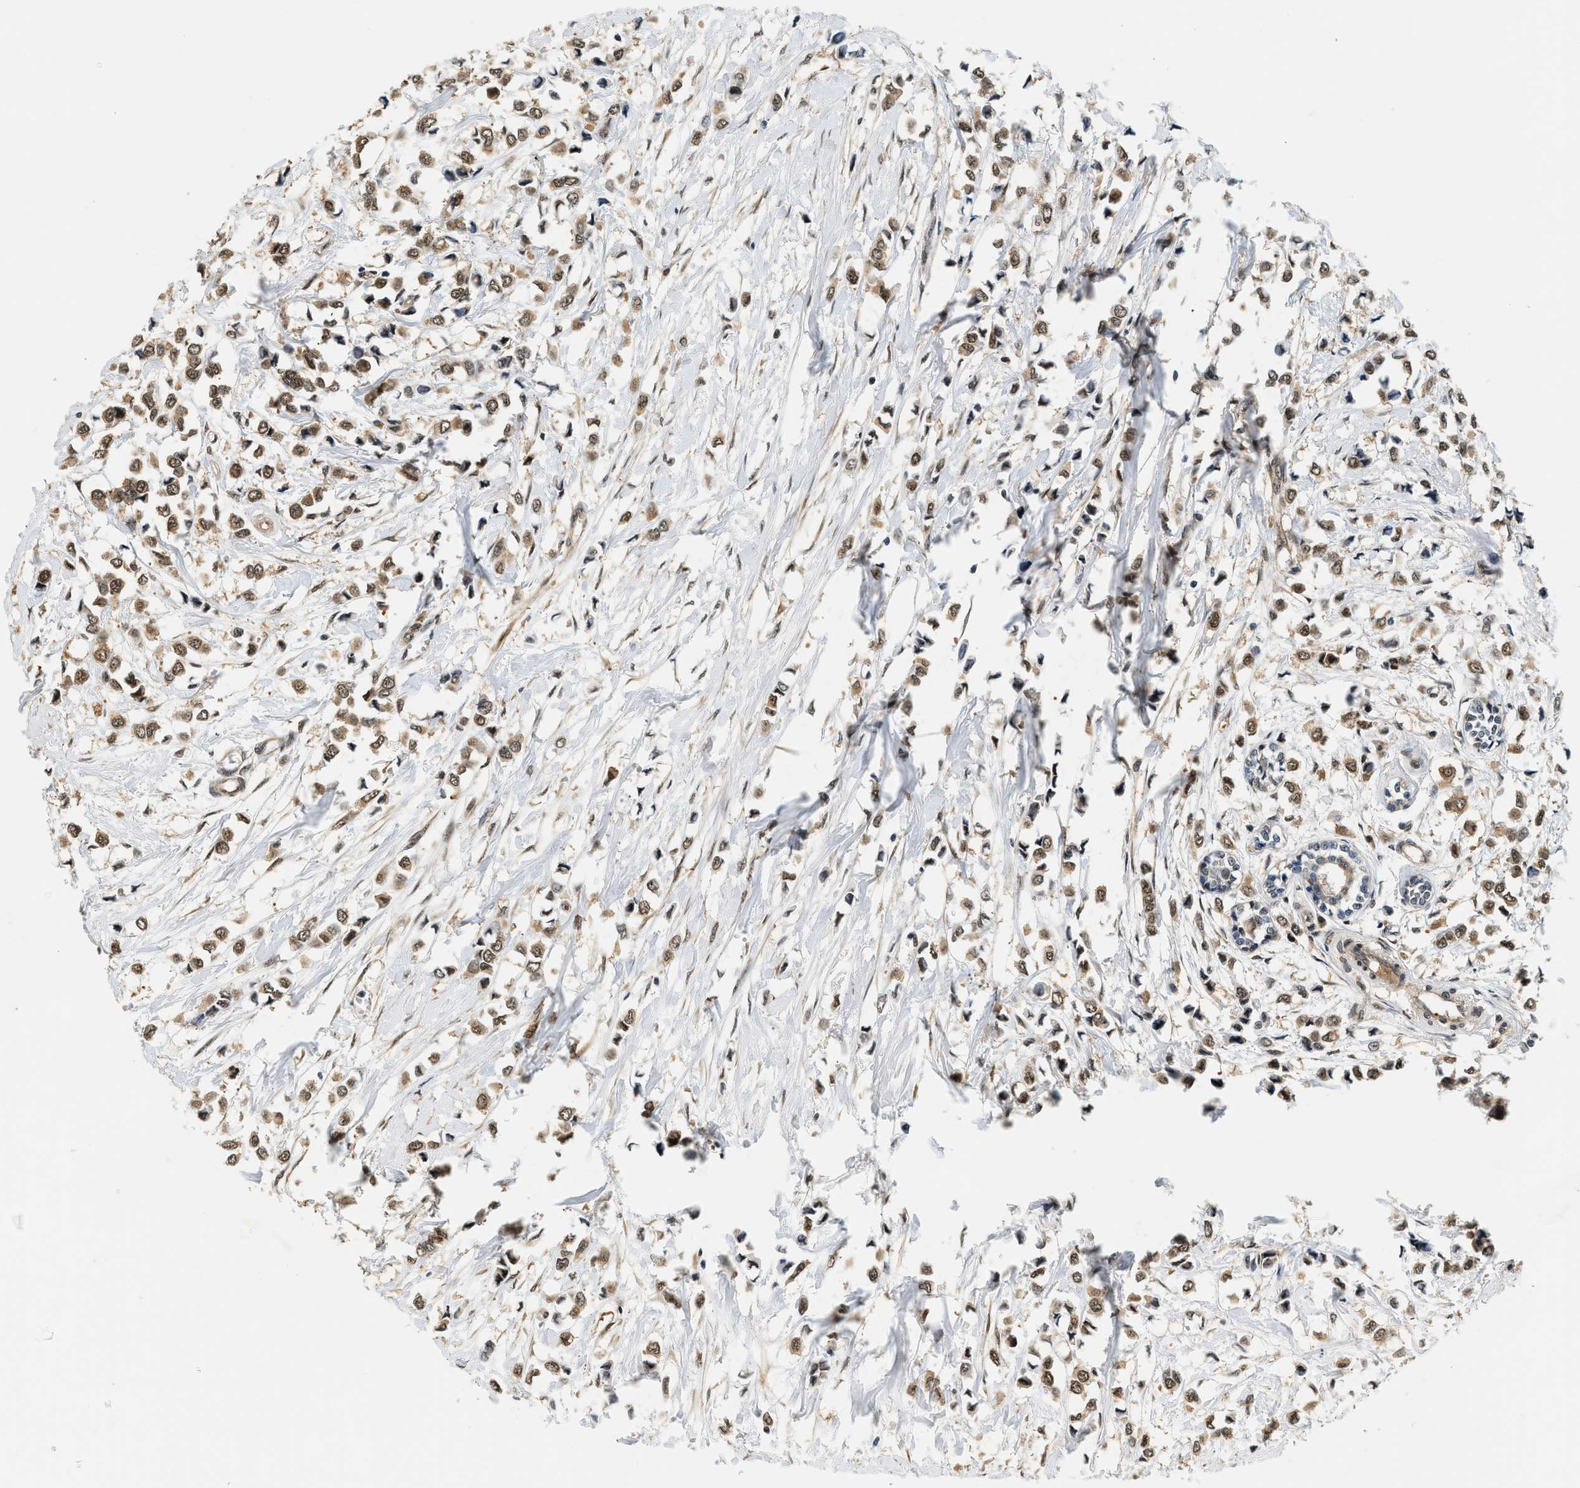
{"staining": {"intensity": "strong", "quantity": ">75%", "location": "cytoplasmic/membranous,nuclear"}, "tissue": "breast cancer", "cell_type": "Tumor cells", "image_type": "cancer", "snomed": [{"axis": "morphology", "description": "Lobular carcinoma"}, {"axis": "topography", "description": "Breast"}], "caption": "Breast lobular carcinoma tissue displays strong cytoplasmic/membranous and nuclear positivity in approximately >75% of tumor cells (brown staining indicates protein expression, while blue staining denotes nuclei).", "gene": "PSMD3", "patient": {"sex": "female", "age": 51}}